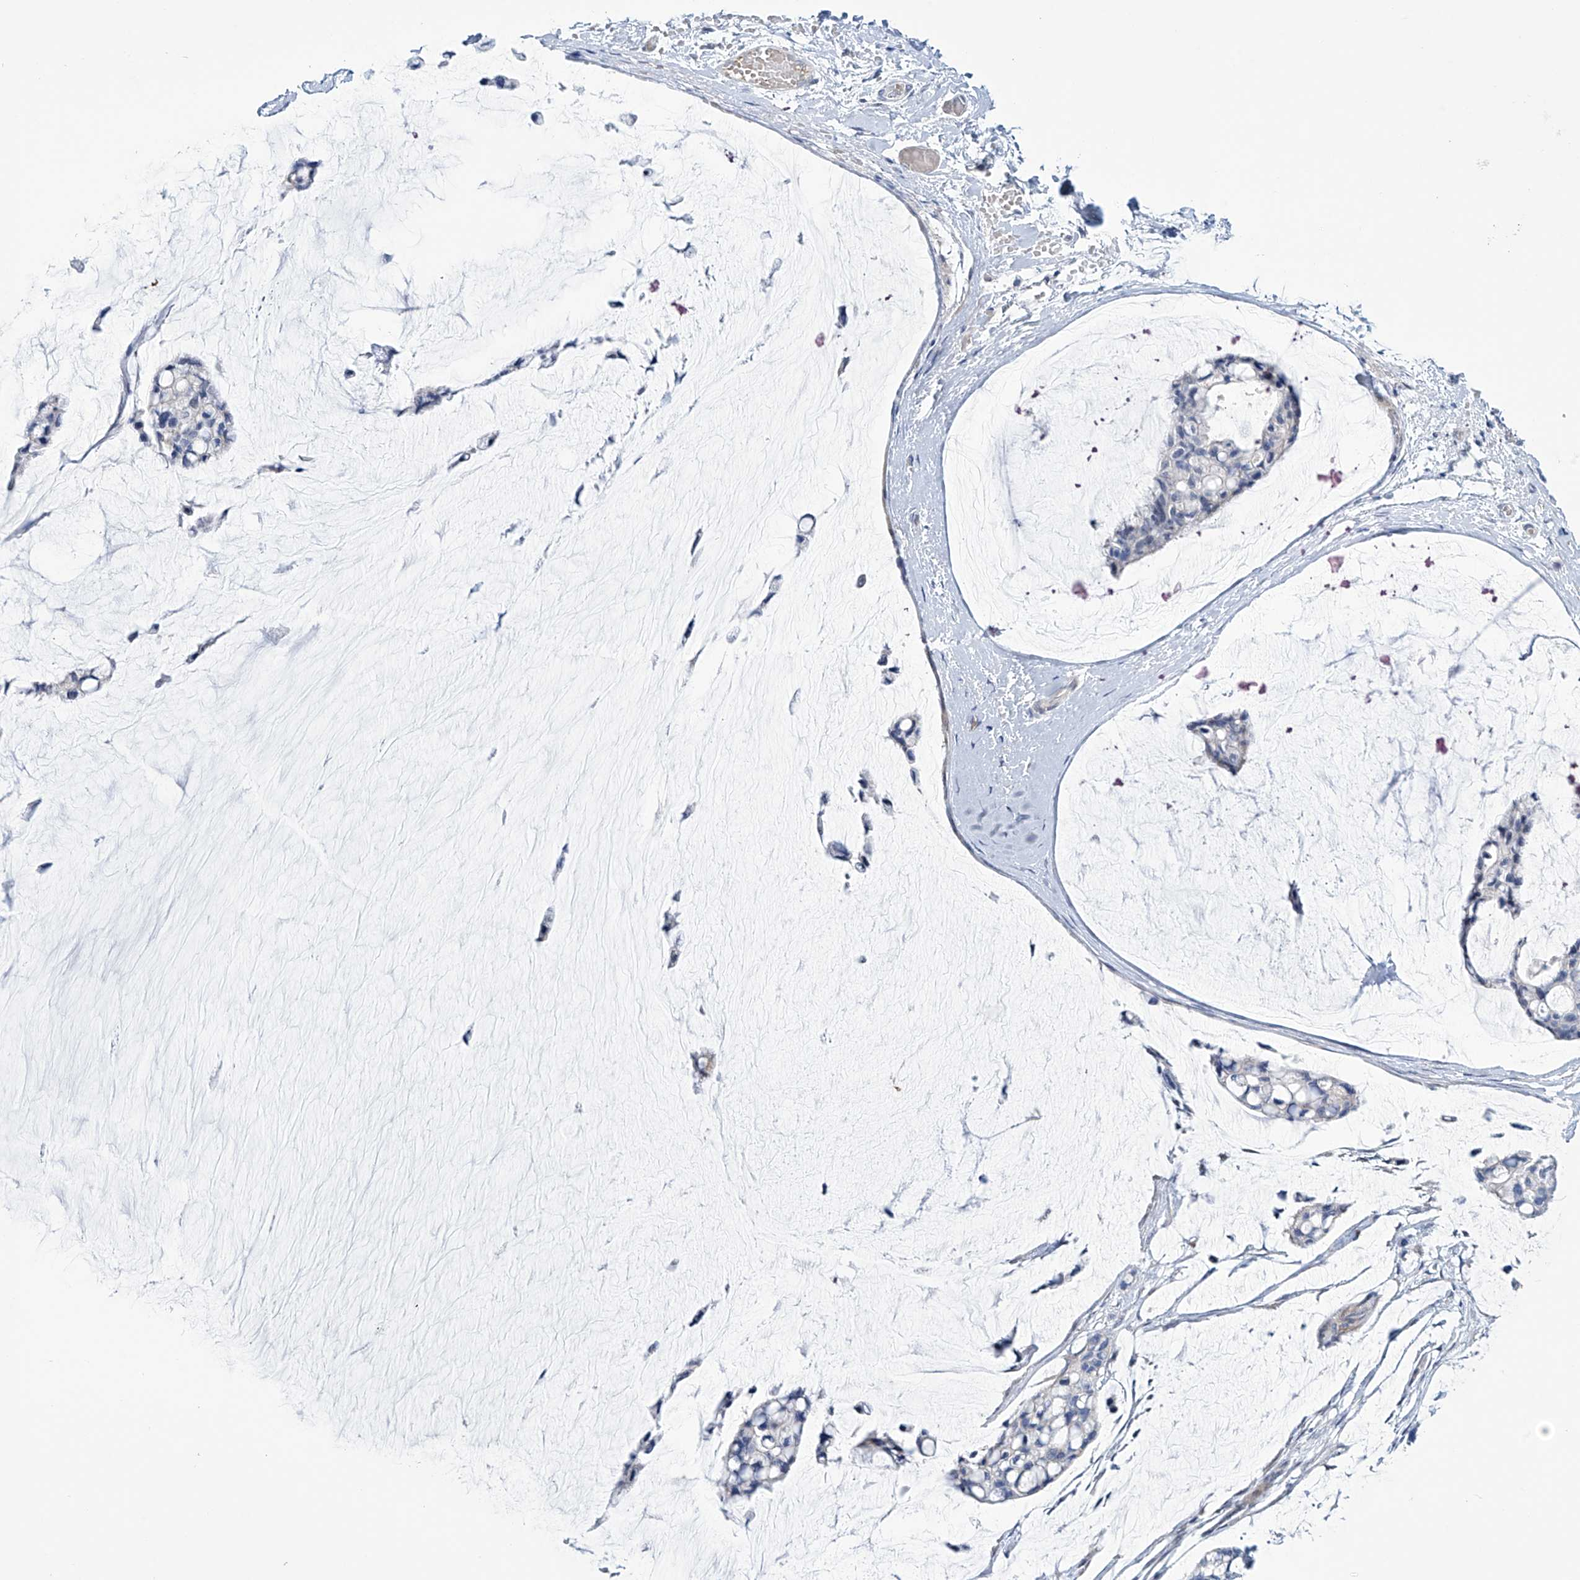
{"staining": {"intensity": "negative", "quantity": "none", "location": "none"}, "tissue": "ovarian cancer", "cell_type": "Tumor cells", "image_type": "cancer", "snomed": [{"axis": "morphology", "description": "Cystadenocarcinoma, mucinous, NOS"}, {"axis": "topography", "description": "Ovary"}], "caption": "An image of mucinous cystadenocarcinoma (ovarian) stained for a protein shows no brown staining in tumor cells.", "gene": "TRIM60", "patient": {"sex": "female", "age": 39}}